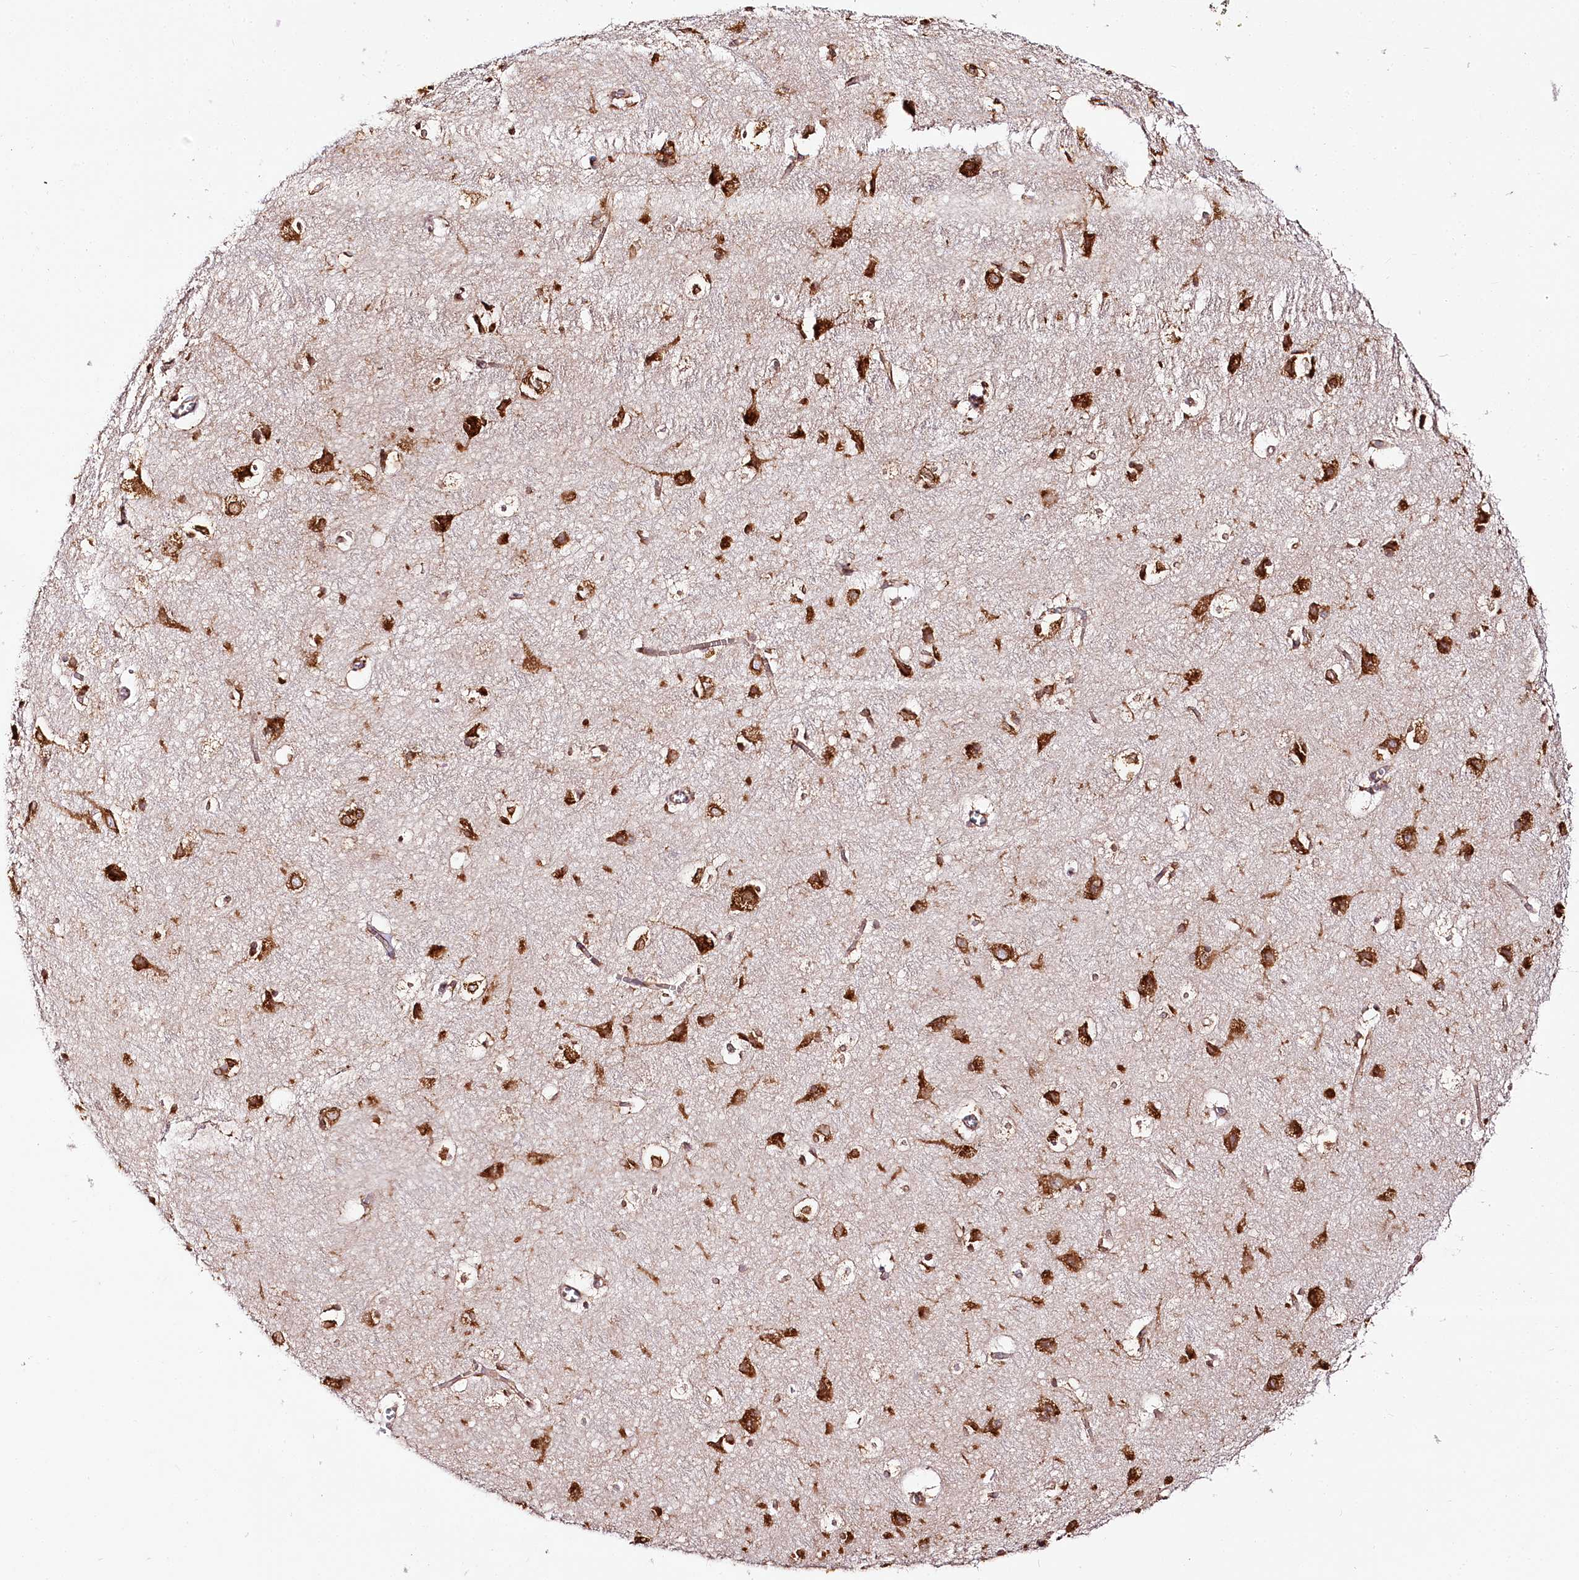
{"staining": {"intensity": "moderate", "quantity": ">75%", "location": "cytoplasmic/membranous"}, "tissue": "cerebral cortex", "cell_type": "Endothelial cells", "image_type": "normal", "snomed": [{"axis": "morphology", "description": "Normal tissue, NOS"}, {"axis": "topography", "description": "Cerebral cortex"}], "caption": "A brown stain labels moderate cytoplasmic/membranous staining of a protein in endothelial cells of benign cerebral cortex. The protein is shown in brown color, while the nuclei are stained blue.", "gene": "CNPY2", "patient": {"sex": "male", "age": 54}}